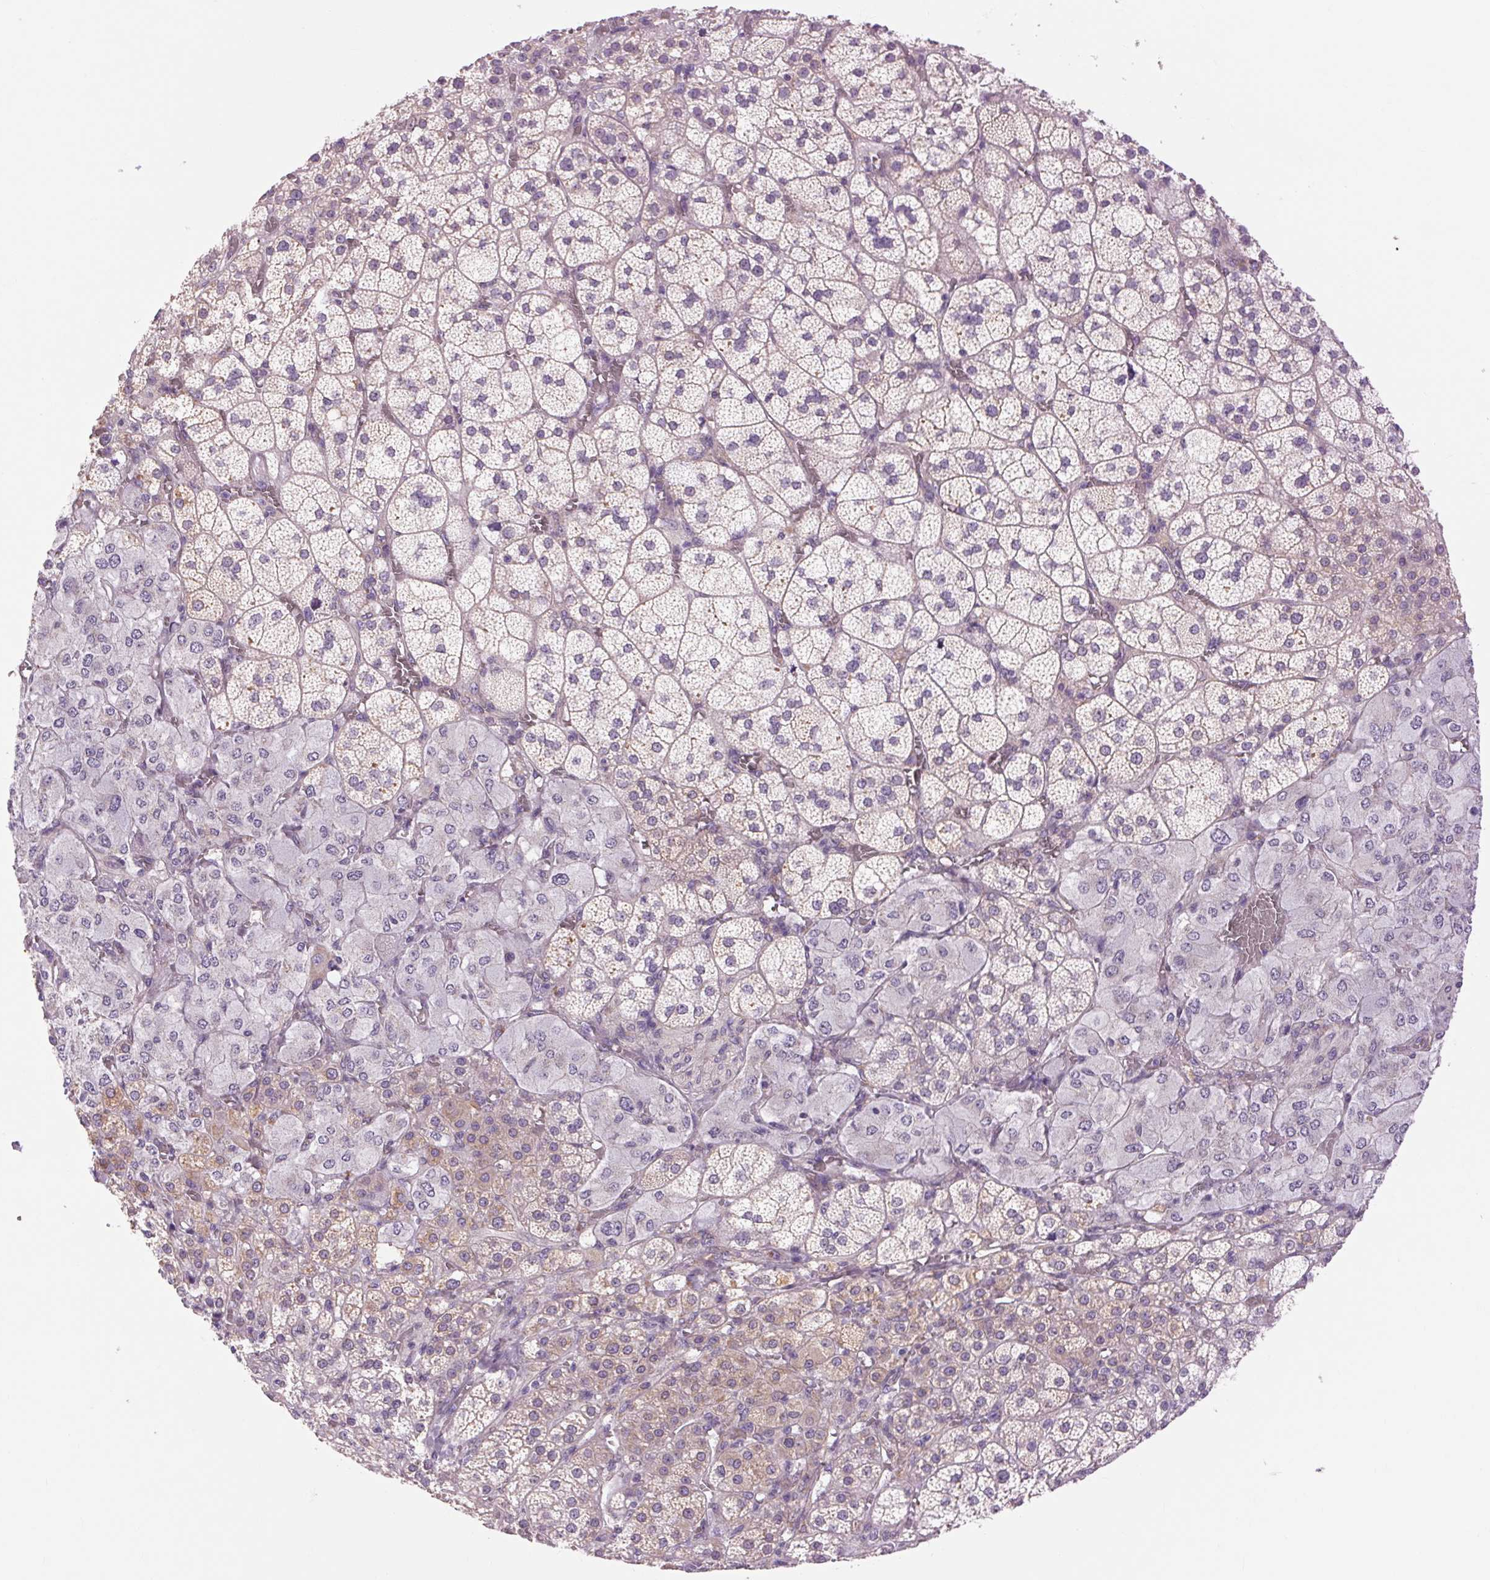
{"staining": {"intensity": "weak", "quantity": "25%-75%", "location": "cytoplasmic/membranous"}, "tissue": "adrenal gland", "cell_type": "Glandular cells", "image_type": "normal", "snomed": [{"axis": "morphology", "description": "Normal tissue, NOS"}, {"axis": "topography", "description": "Adrenal gland"}], "caption": "Brown immunohistochemical staining in normal human adrenal gland demonstrates weak cytoplasmic/membranous positivity in about 25%-75% of glandular cells.", "gene": "SOWAHC", "patient": {"sex": "female", "age": 60}}